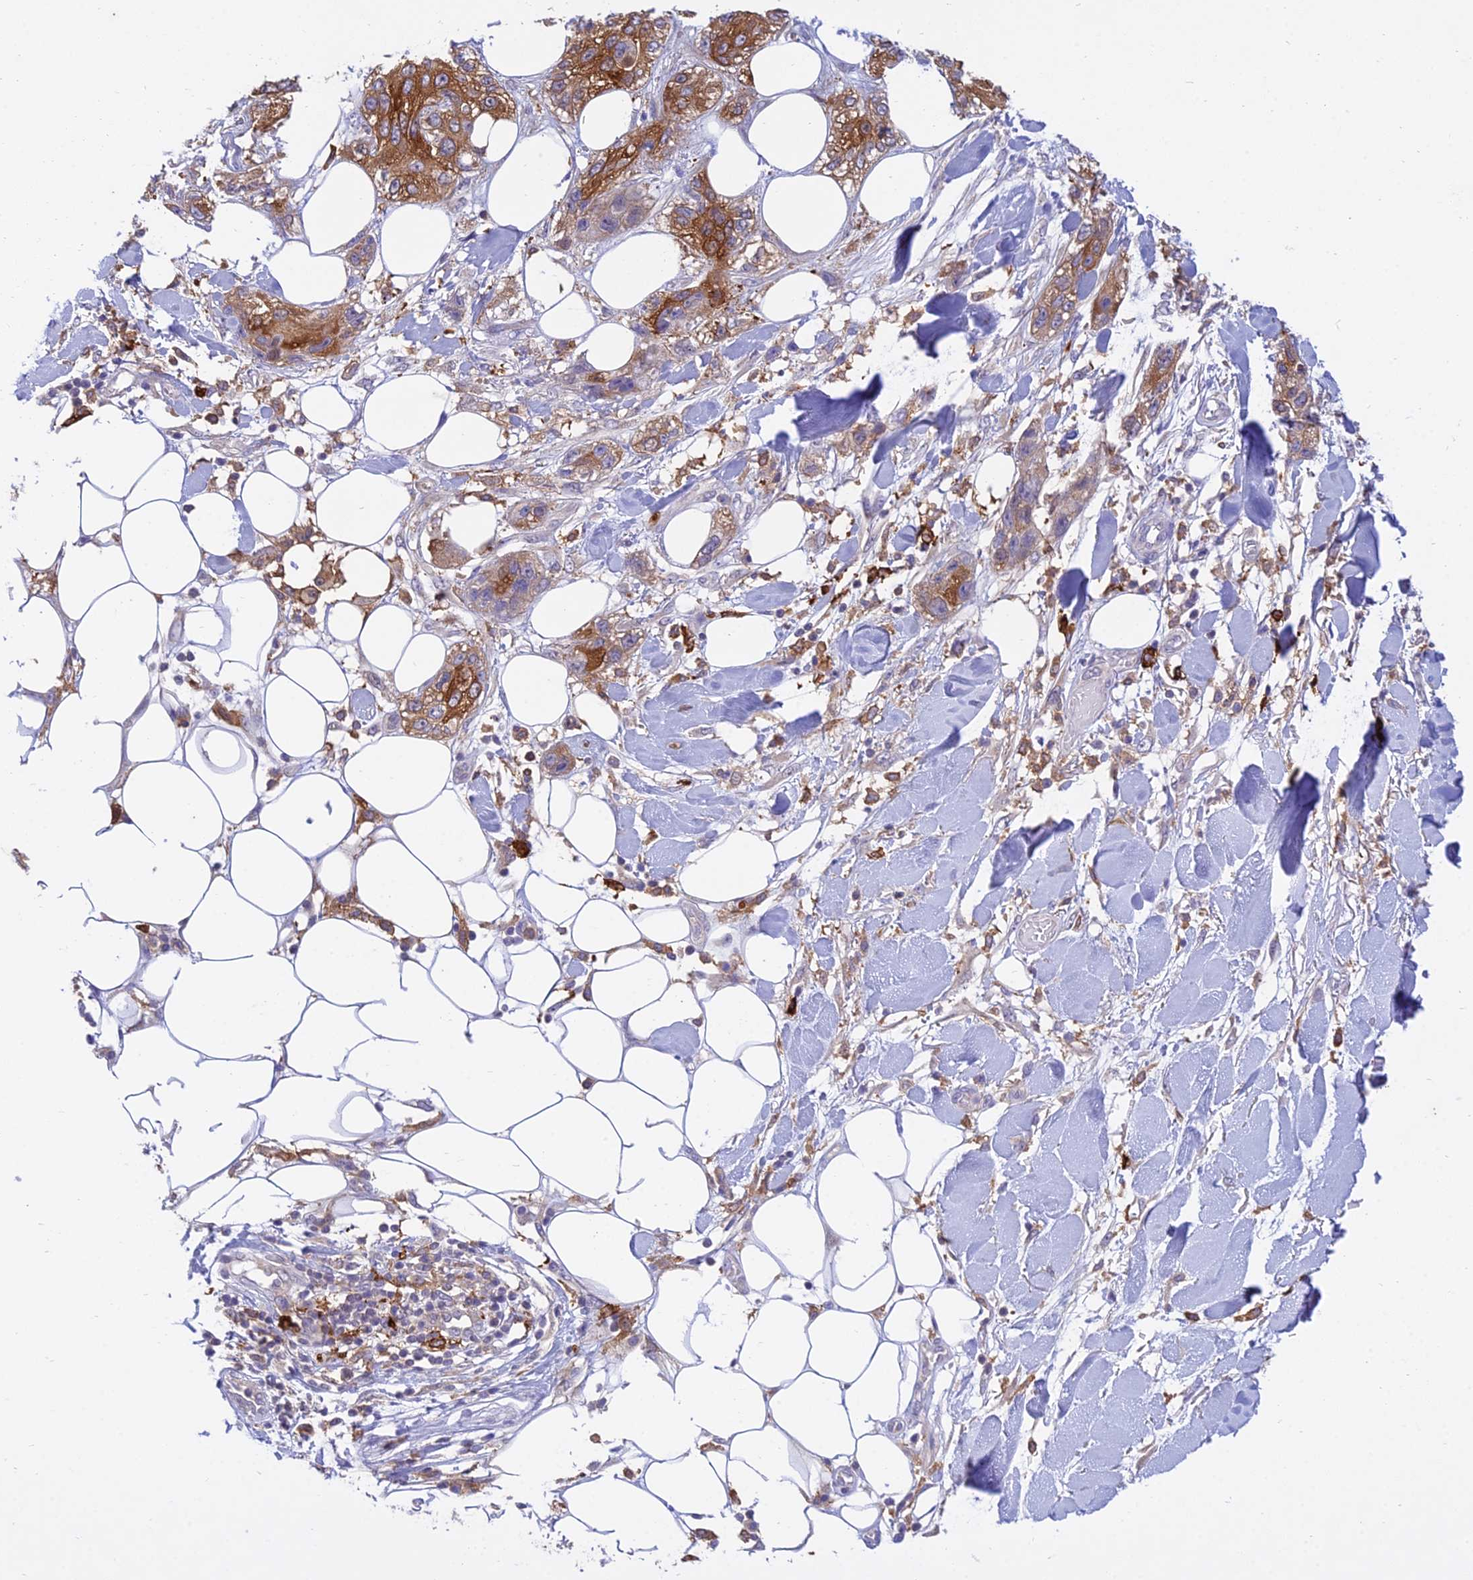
{"staining": {"intensity": "moderate", "quantity": ">75%", "location": "cytoplasmic/membranous"}, "tissue": "skin cancer", "cell_type": "Tumor cells", "image_type": "cancer", "snomed": [{"axis": "morphology", "description": "Normal tissue, NOS"}, {"axis": "morphology", "description": "Squamous cell carcinoma, NOS"}, {"axis": "topography", "description": "Skin"}], "caption": "IHC staining of skin cancer (squamous cell carcinoma), which demonstrates medium levels of moderate cytoplasmic/membranous positivity in about >75% of tumor cells indicating moderate cytoplasmic/membranous protein staining. The staining was performed using DAB (brown) for protein detection and nuclei were counterstained in hematoxylin (blue).", "gene": "UBE2G1", "patient": {"sex": "male", "age": 72}}